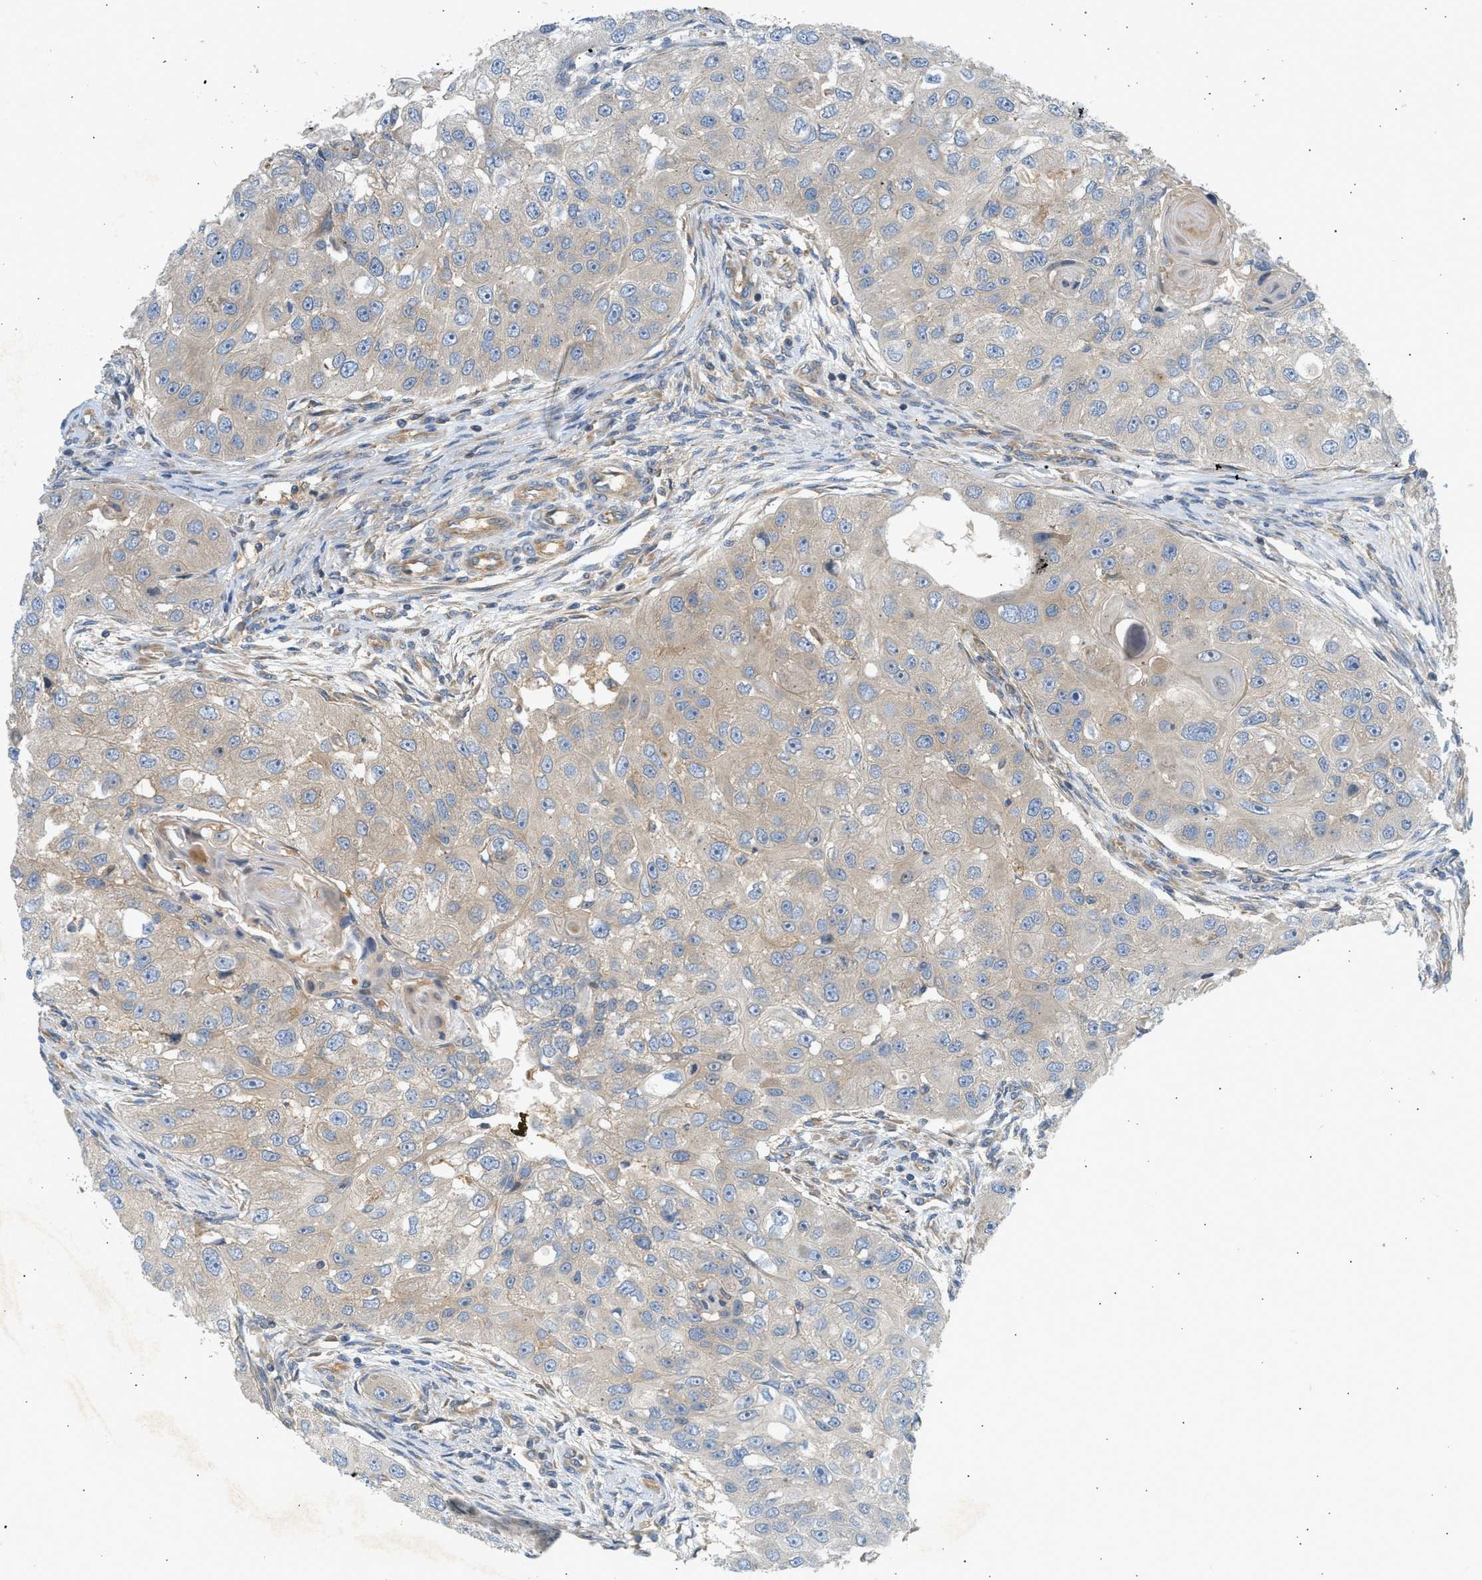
{"staining": {"intensity": "weak", "quantity": "<25%", "location": "cytoplasmic/membranous"}, "tissue": "head and neck cancer", "cell_type": "Tumor cells", "image_type": "cancer", "snomed": [{"axis": "morphology", "description": "Normal tissue, NOS"}, {"axis": "morphology", "description": "Squamous cell carcinoma, NOS"}, {"axis": "topography", "description": "Skeletal muscle"}, {"axis": "topography", "description": "Head-Neck"}], "caption": "Tumor cells are negative for brown protein staining in head and neck squamous cell carcinoma. The staining was performed using DAB (3,3'-diaminobenzidine) to visualize the protein expression in brown, while the nuclei were stained in blue with hematoxylin (Magnification: 20x).", "gene": "PAFAH1B1", "patient": {"sex": "male", "age": 51}}